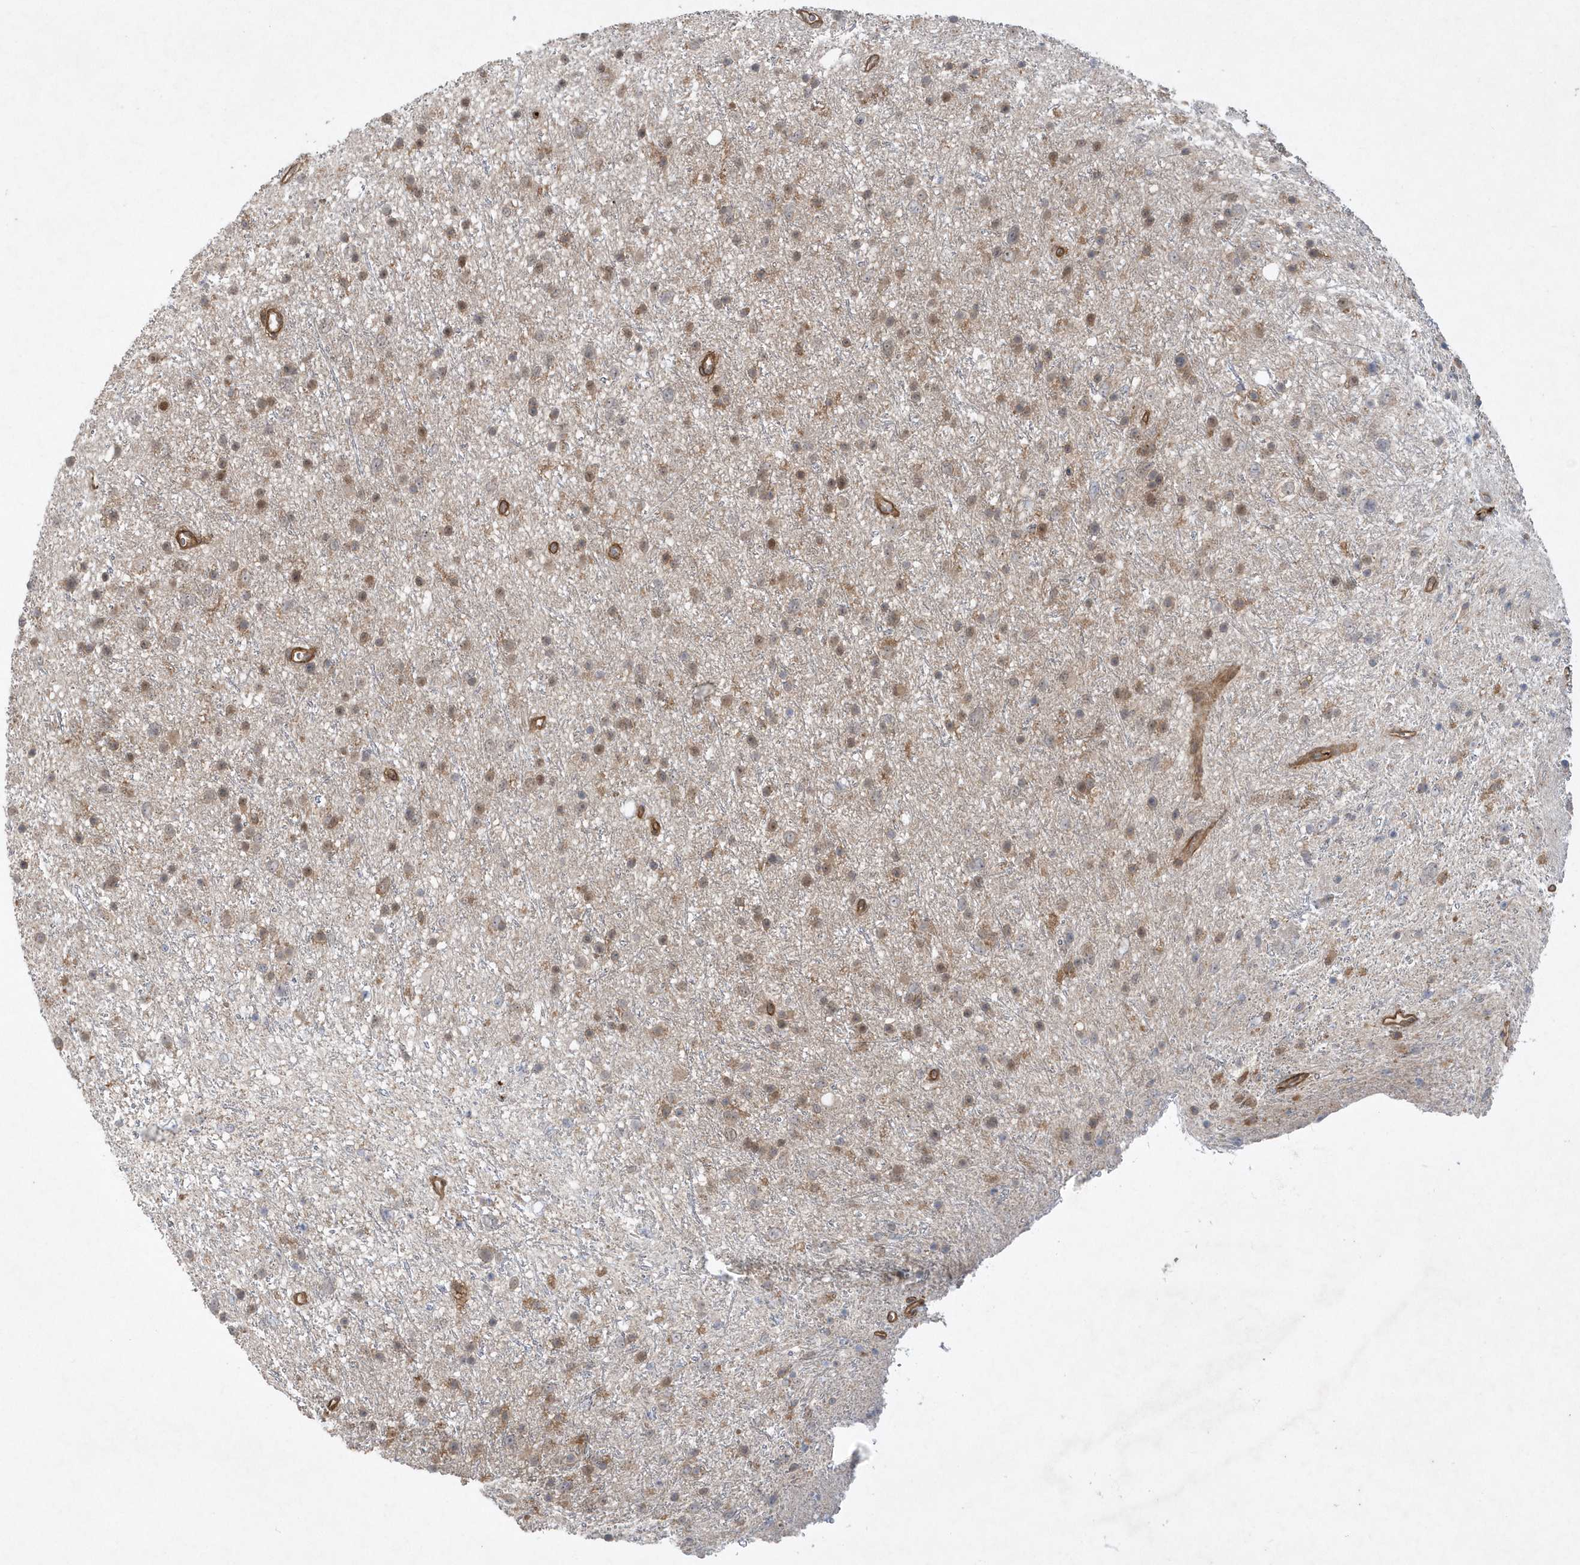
{"staining": {"intensity": "weak", "quantity": ">75%", "location": "cytoplasmic/membranous"}, "tissue": "glioma", "cell_type": "Tumor cells", "image_type": "cancer", "snomed": [{"axis": "morphology", "description": "Glioma, malignant, Low grade"}, {"axis": "topography", "description": "Cerebral cortex"}], "caption": "IHC photomicrograph of neoplastic tissue: malignant glioma (low-grade) stained using IHC demonstrates low levels of weak protein expression localized specifically in the cytoplasmic/membranous of tumor cells, appearing as a cytoplasmic/membranous brown color.", "gene": "ACYP1", "patient": {"sex": "female", "age": 39}}